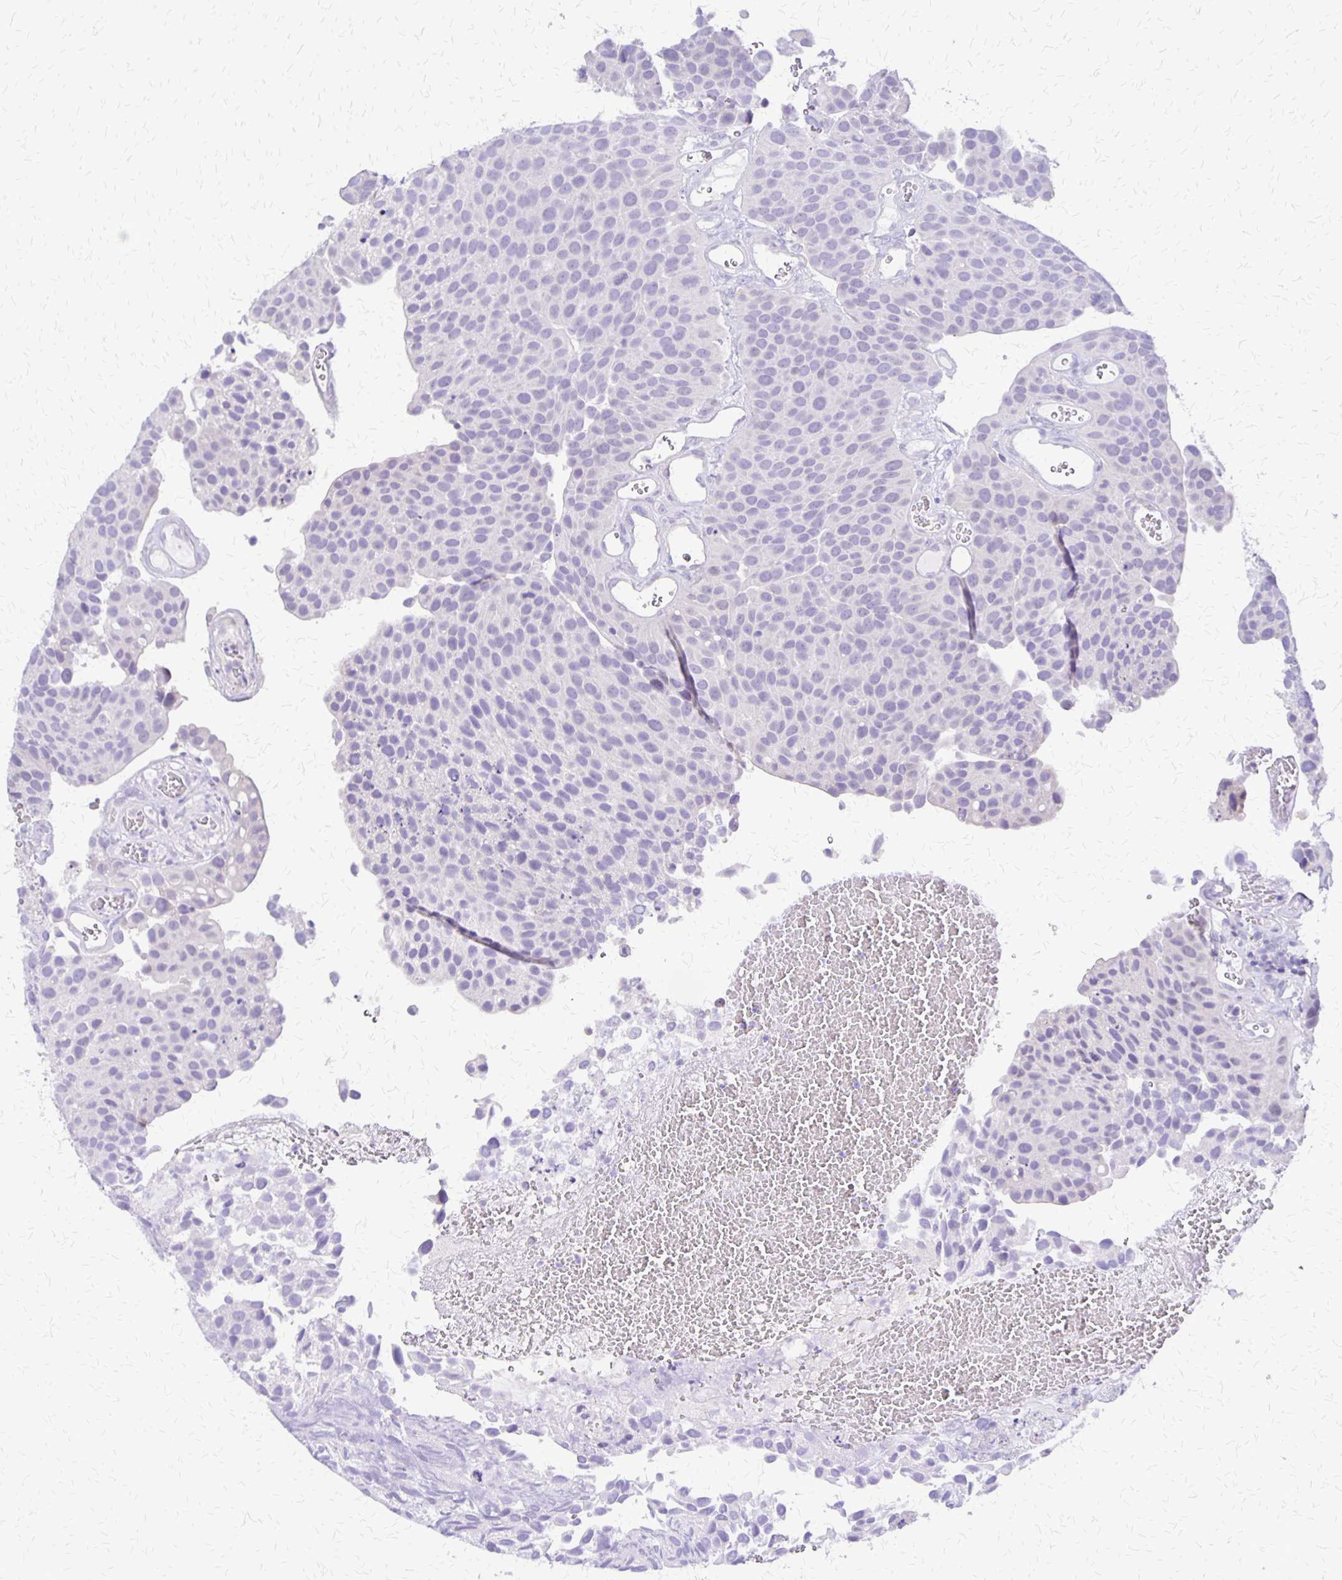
{"staining": {"intensity": "negative", "quantity": "none", "location": "none"}, "tissue": "urothelial cancer", "cell_type": "Tumor cells", "image_type": "cancer", "snomed": [{"axis": "morphology", "description": "Urothelial carcinoma, Low grade"}, {"axis": "topography", "description": "Urinary bladder"}], "caption": "Immunohistochemical staining of human low-grade urothelial carcinoma shows no significant staining in tumor cells.", "gene": "SI", "patient": {"sex": "female", "age": 69}}